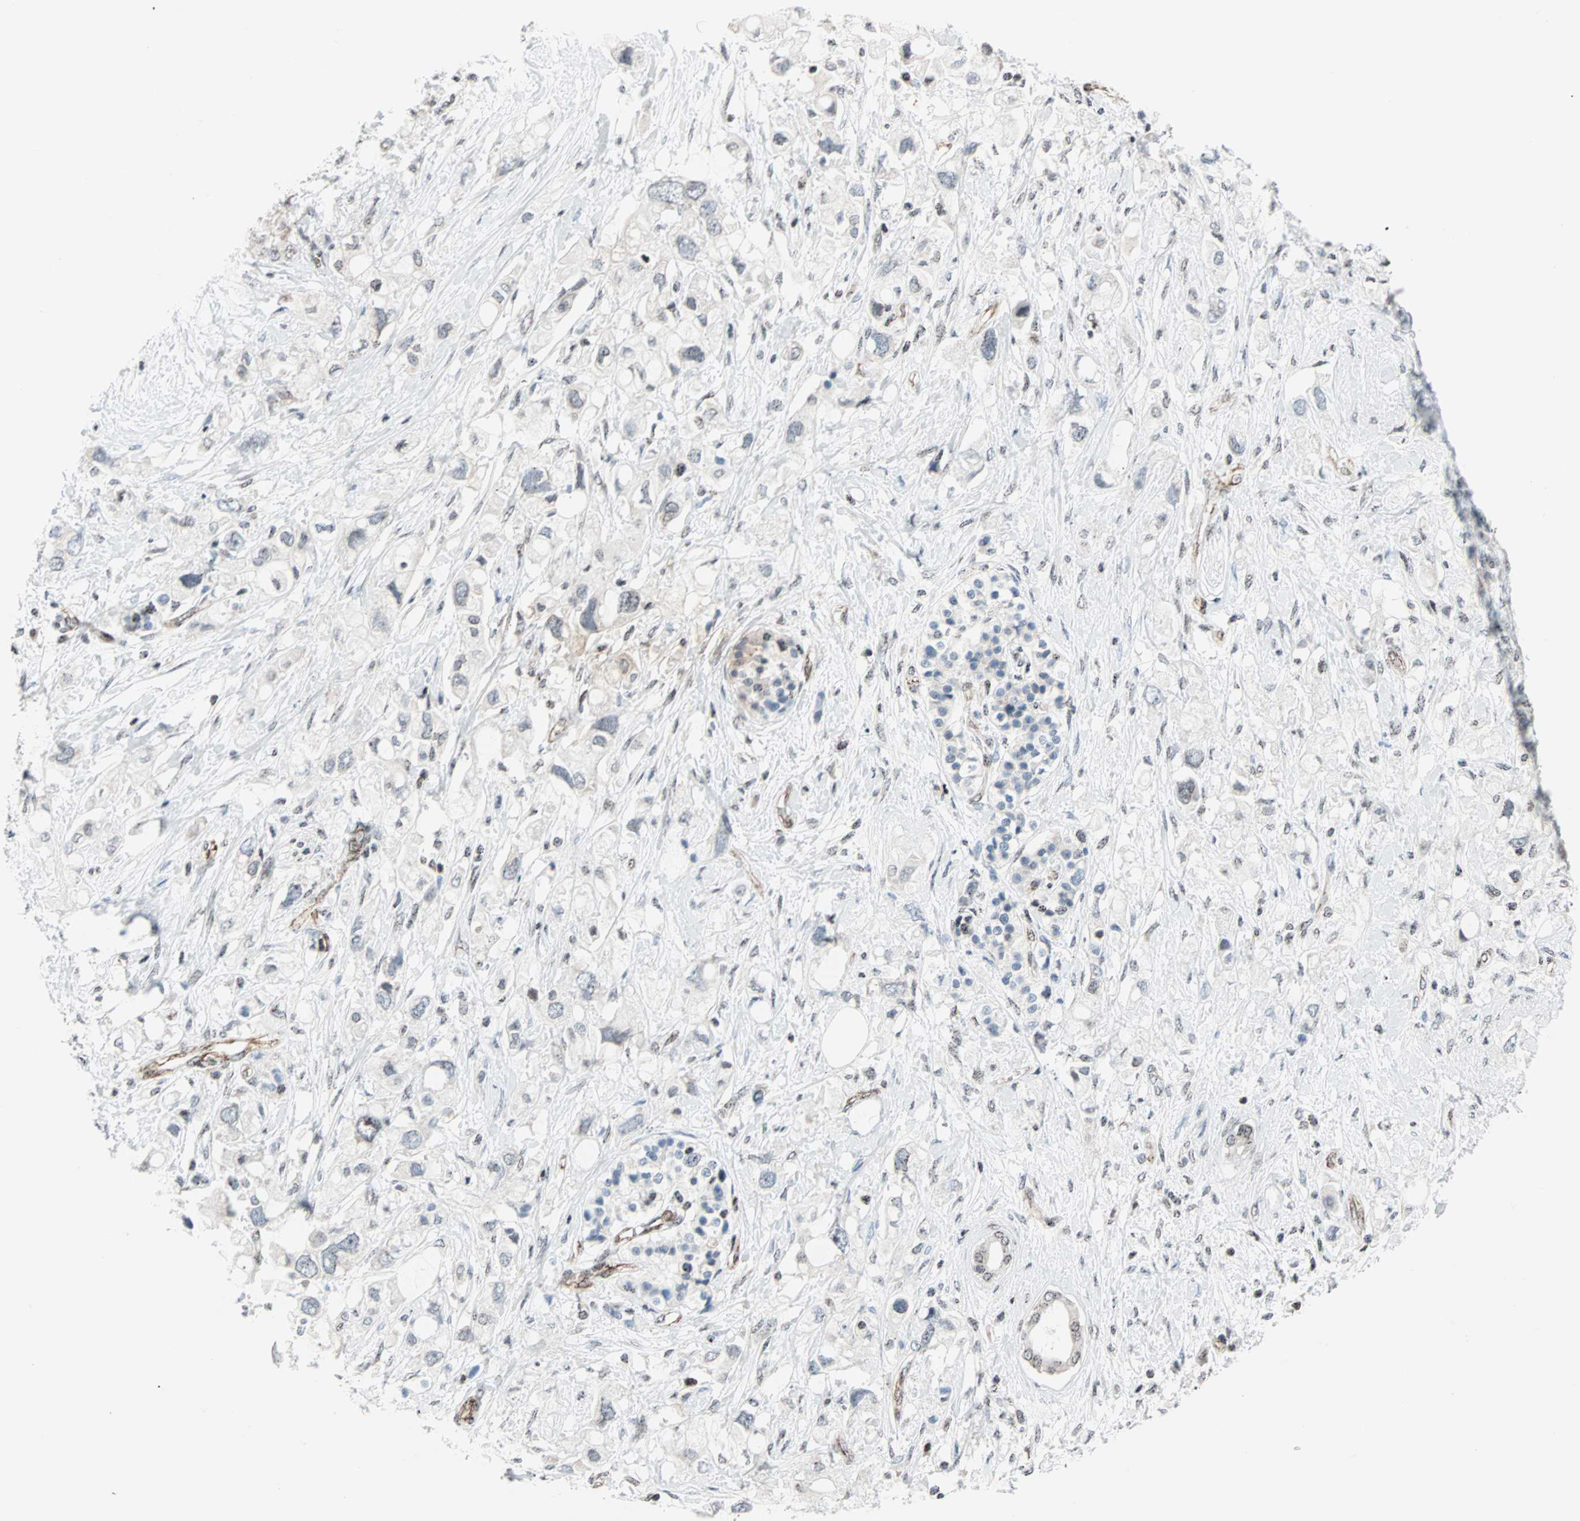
{"staining": {"intensity": "weak", "quantity": ">75%", "location": "nuclear"}, "tissue": "pancreatic cancer", "cell_type": "Tumor cells", "image_type": "cancer", "snomed": [{"axis": "morphology", "description": "Adenocarcinoma, NOS"}, {"axis": "topography", "description": "Pancreas"}], "caption": "Weak nuclear protein positivity is seen in about >75% of tumor cells in pancreatic cancer.", "gene": "CENPA", "patient": {"sex": "female", "age": 56}}